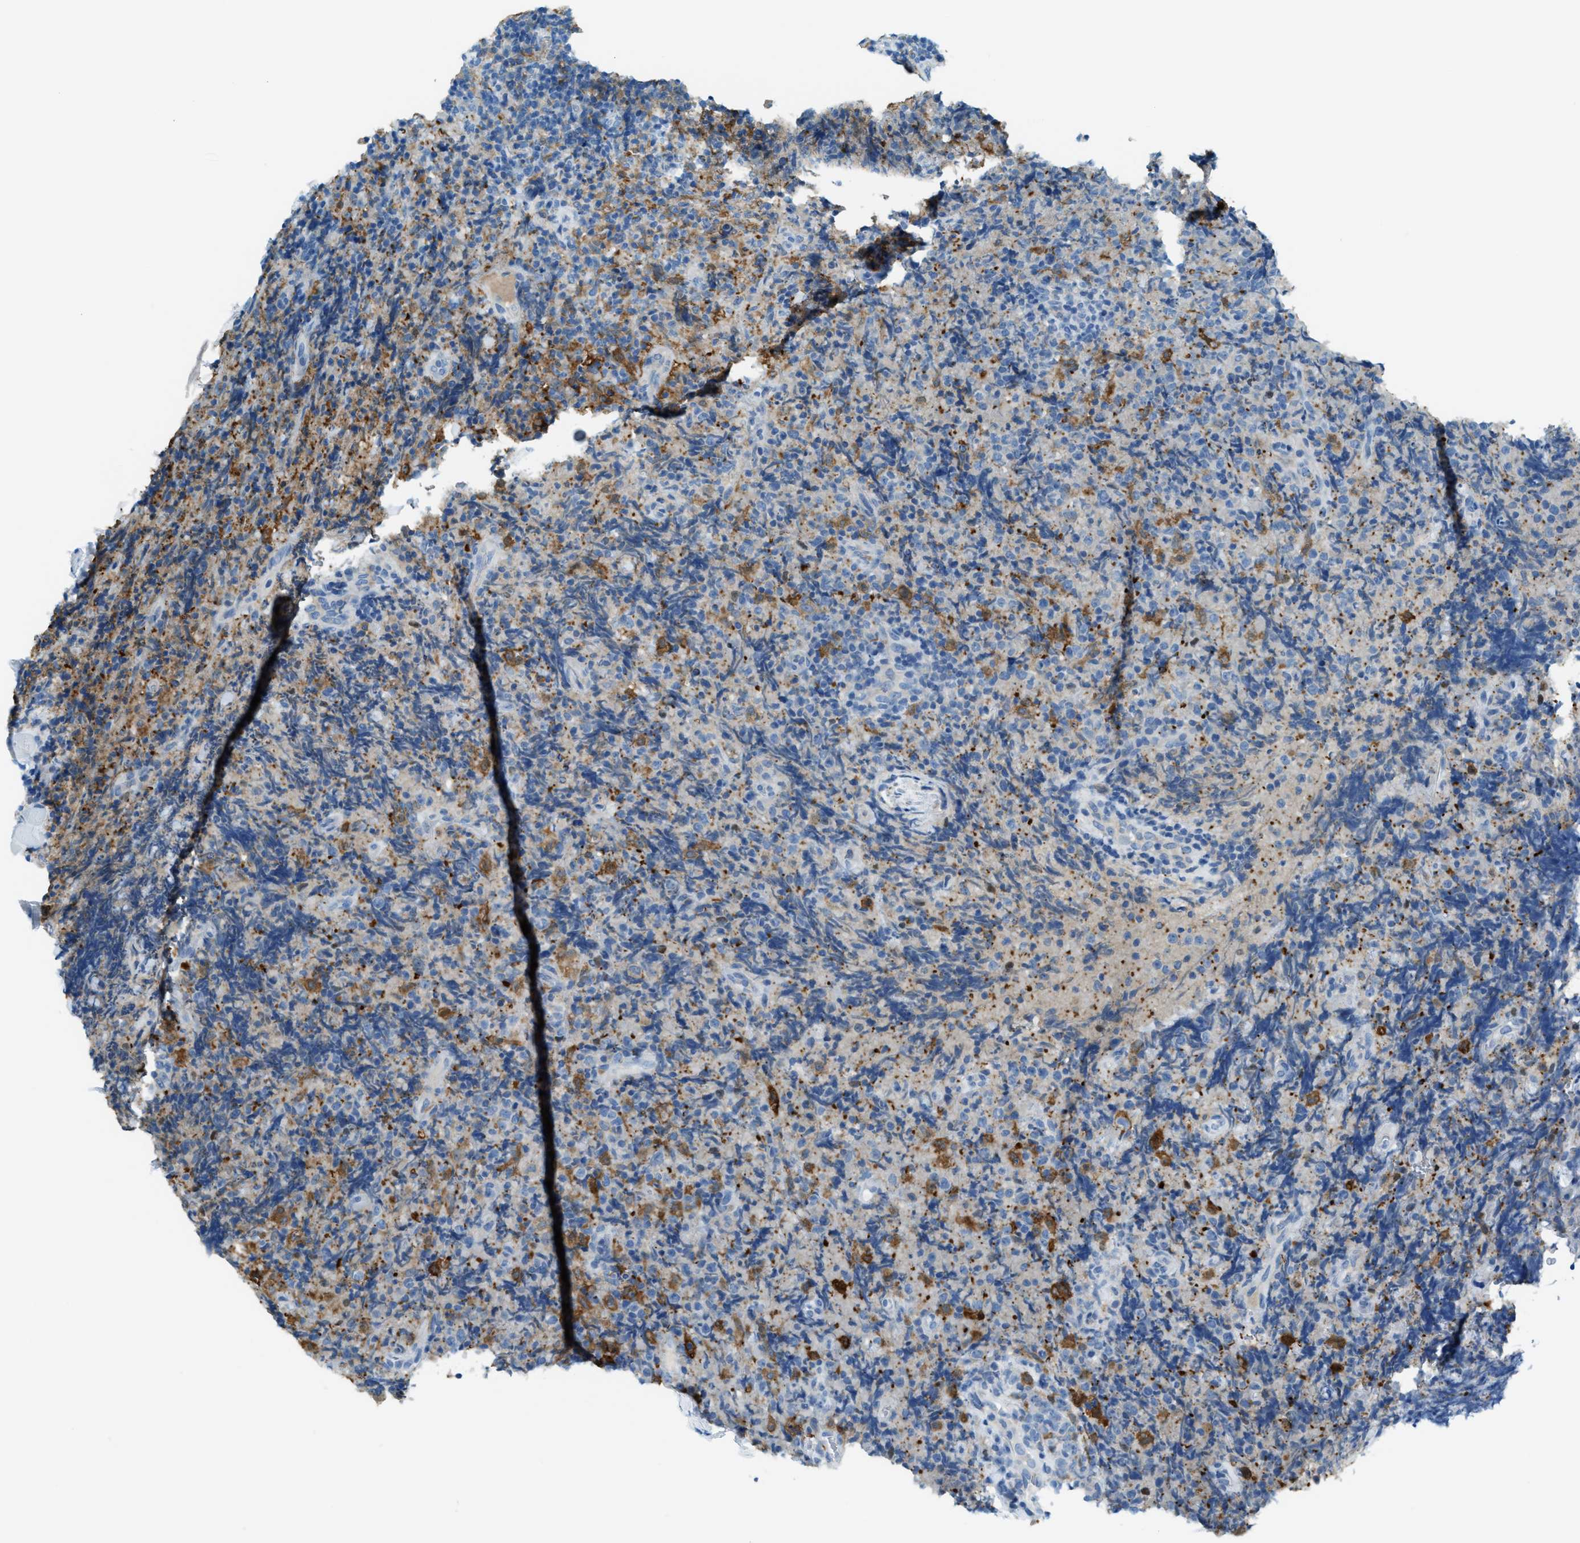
{"staining": {"intensity": "negative", "quantity": "none", "location": "none"}, "tissue": "lymphoma", "cell_type": "Tumor cells", "image_type": "cancer", "snomed": [{"axis": "morphology", "description": "Malignant lymphoma, non-Hodgkin's type, High grade"}, {"axis": "topography", "description": "Tonsil"}], "caption": "Immunohistochemistry (IHC) image of neoplastic tissue: high-grade malignant lymphoma, non-Hodgkin's type stained with DAB exhibits no significant protein staining in tumor cells. Nuclei are stained in blue.", "gene": "MATCAP2", "patient": {"sex": "female", "age": 36}}